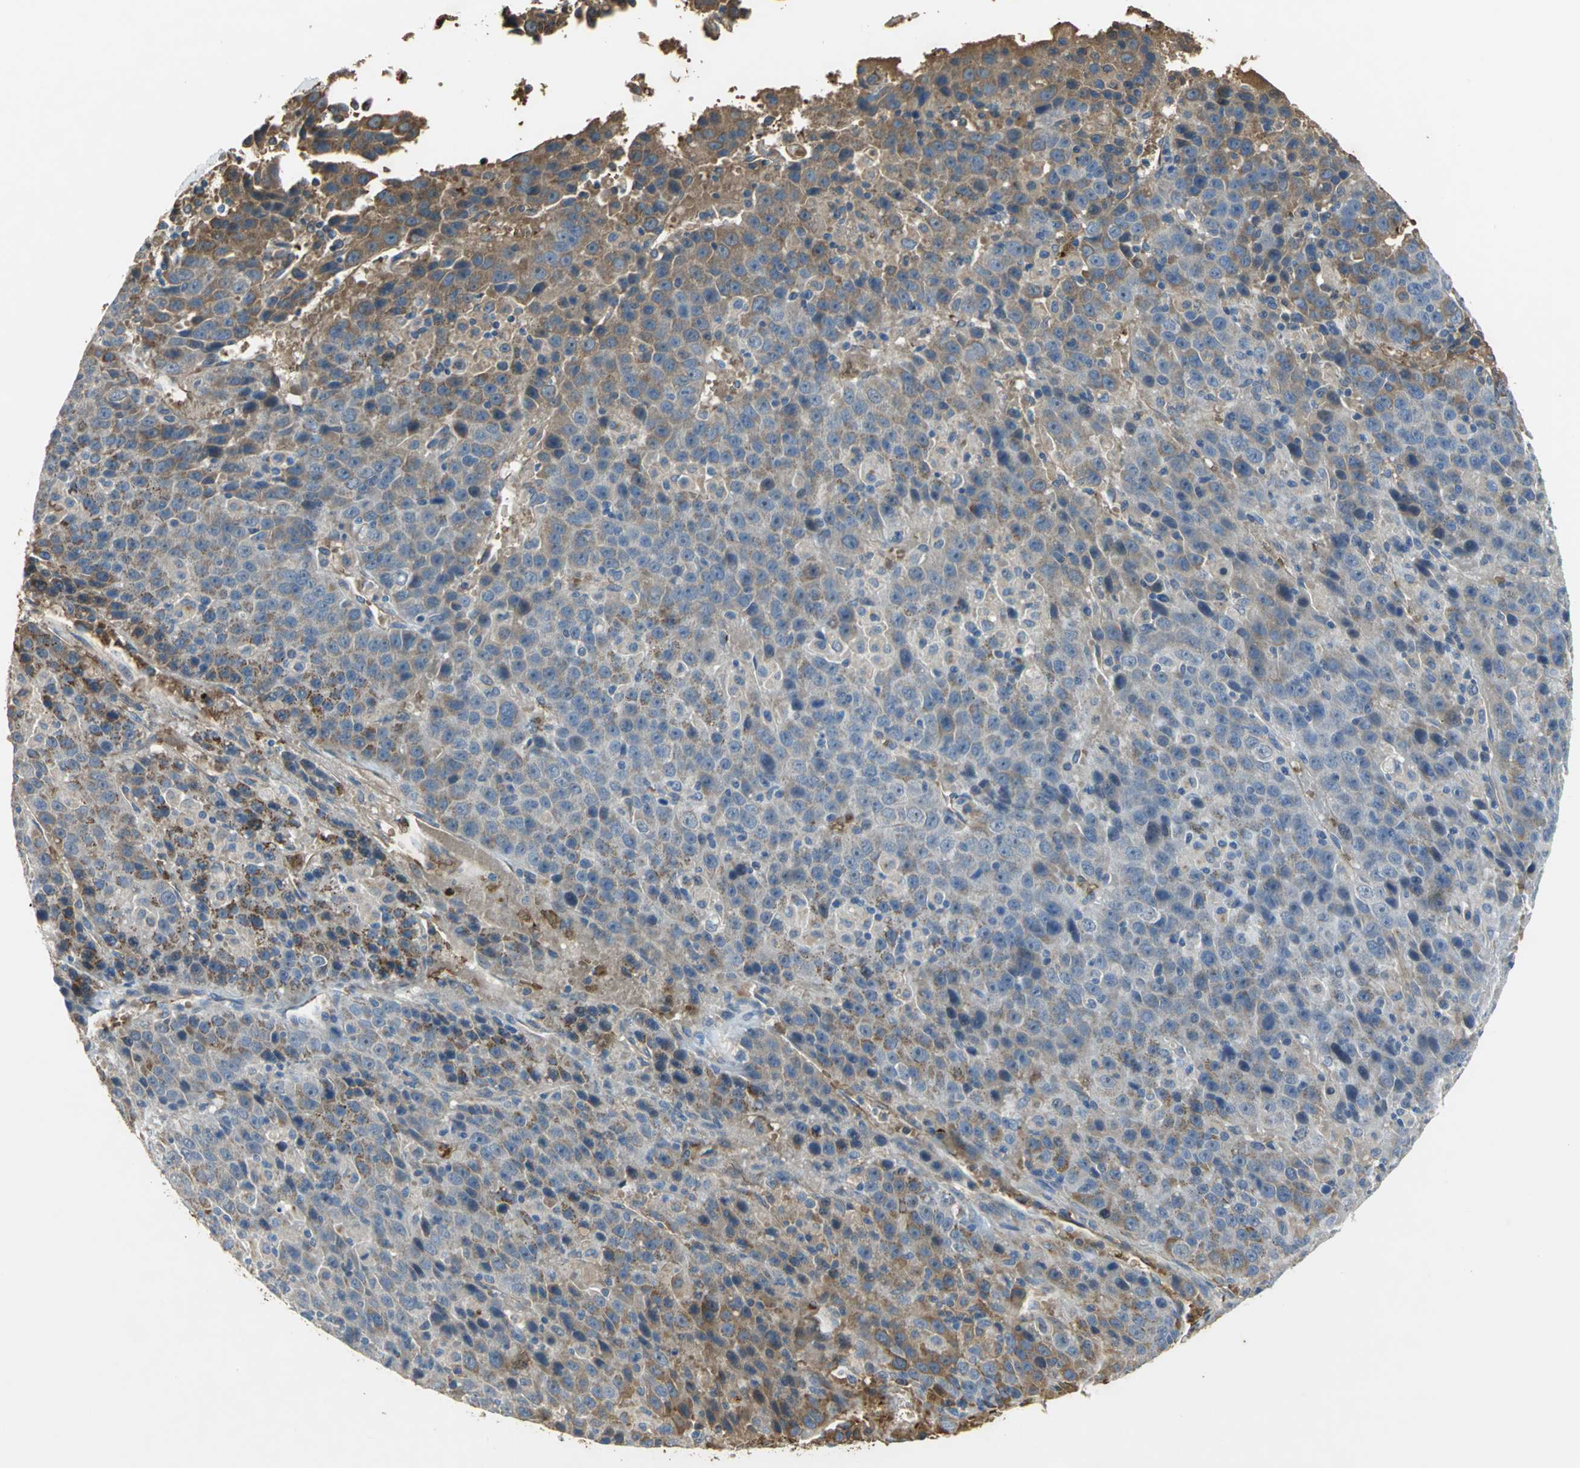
{"staining": {"intensity": "strong", "quantity": ">75%", "location": "cytoplasmic/membranous"}, "tissue": "liver cancer", "cell_type": "Tumor cells", "image_type": "cancer", "snomed": [{"axis": "morphology", "description": "Carcinoma, Hepatocellular, NOS"}, {"axis": "topography", "description": "Liver"}], "caption": "High-power microscopy captured an IHC histopathology image of liver hepatocellular carcinoma, revealing strong cytoplasmic/membranous staining in approximately >75% of tumor cells.", "gene": "TREM1", "patient": {"sex": "female", "age": 53}}